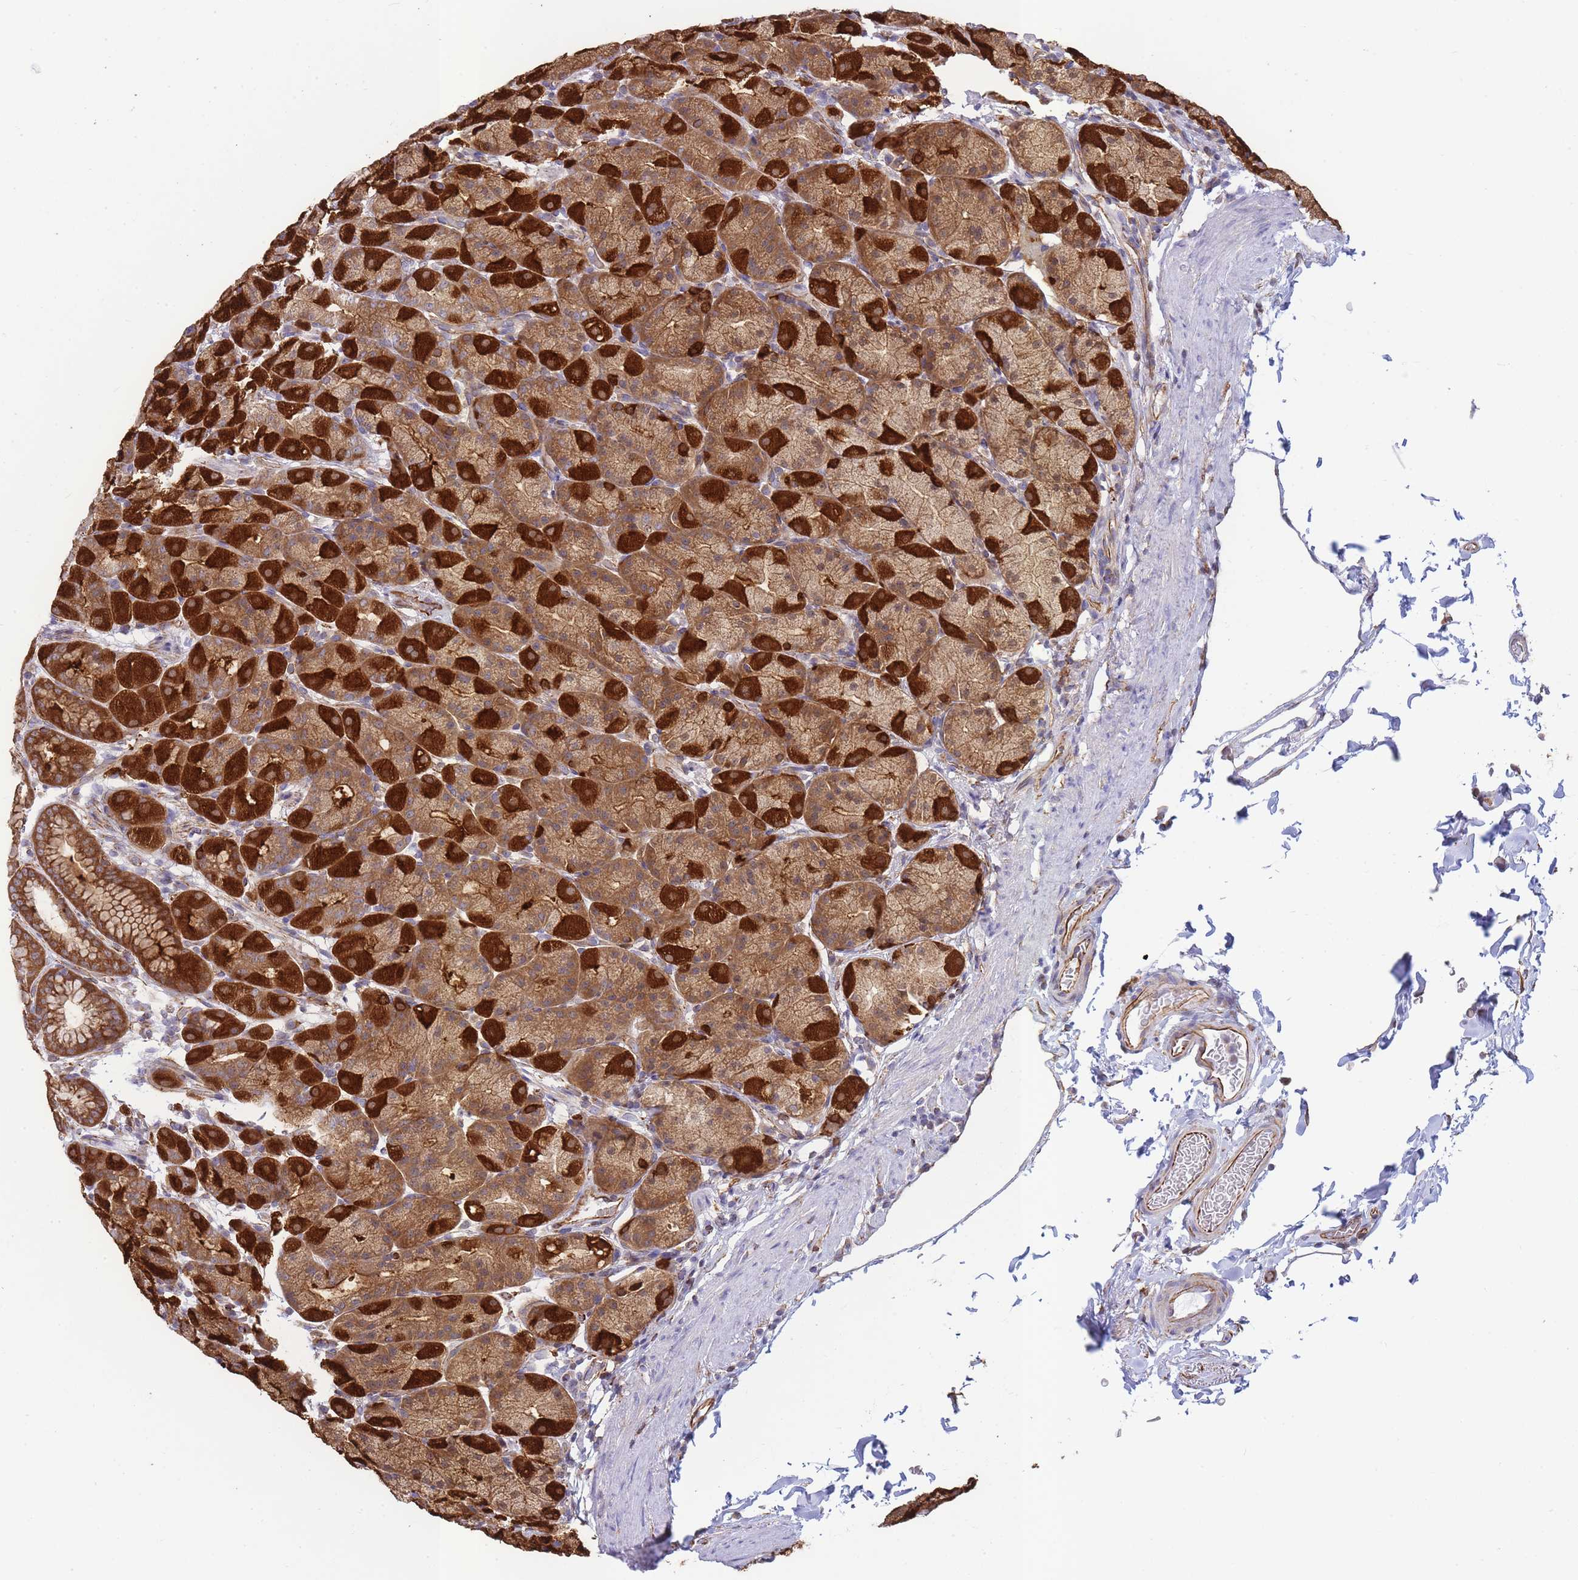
{"staining": {"intensity": "strong", "quantity": ">75%", "location": "cytoplasmic/membranous"}, "tissue": "stomach", "cell_type": "Glandular cells", "image_type": "normal", "snomed": [{"axis": "morphology", "description": "Normal tissue, NOS"}, {"axis": "topography", "description": "Stomach, upper"}, {"axis": "topography", "description": "Stomach"}], "caption": "Immunohistochemistry (IHC) micrograph of benign human stomach stained for a protein (brown), which displays high levels of strong cytoplasmic/membranous staining in approximately >75% of glandular cells.", "gene": "ECPAS", "patient": {"sex": "male", "age": 68}}